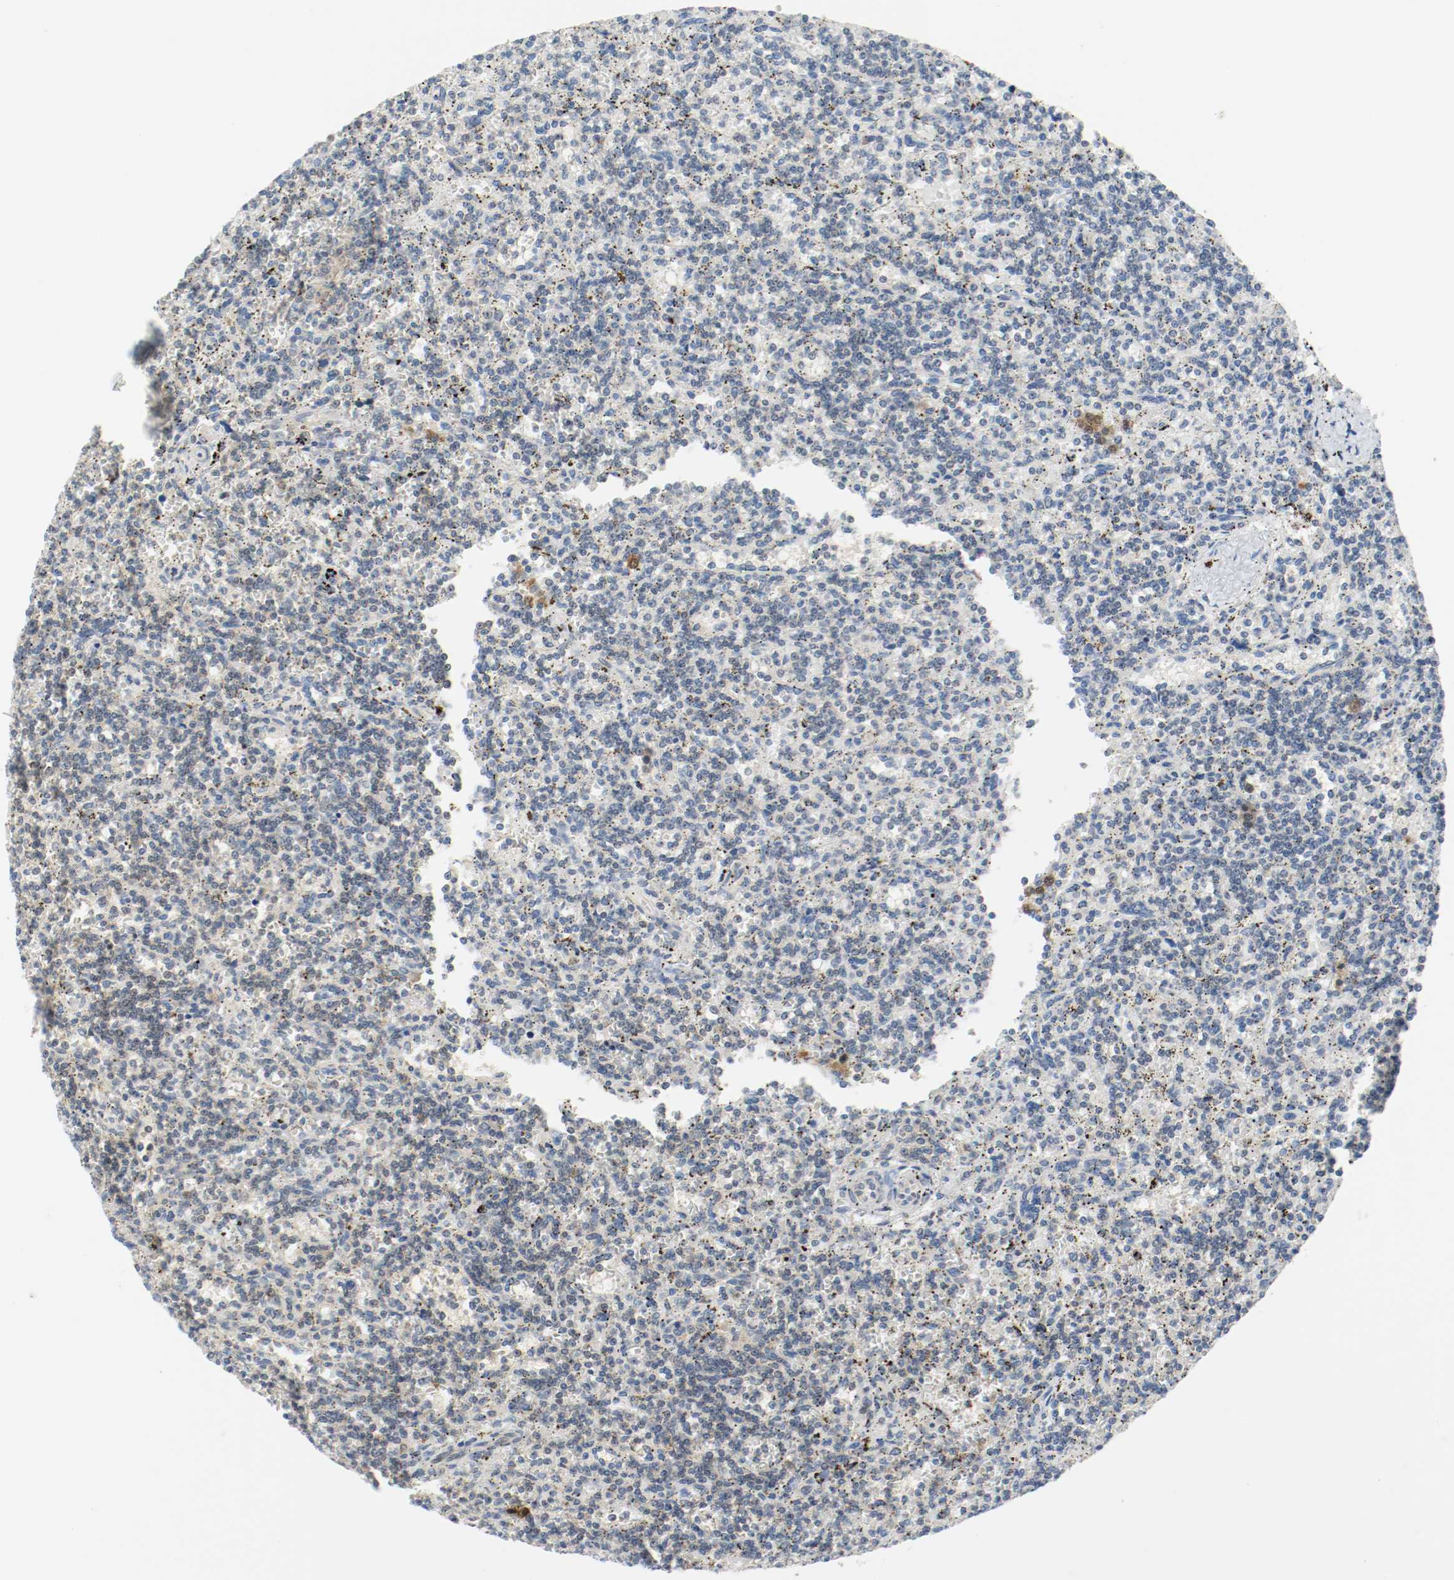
{"staining": {"intensity": "negative", "quantity": "none", "location": "none"}, "tissue": "lymphoma", "cell_type": "Tumor cells", "image_type": "cancer", "snomed": [{"axis": "morphology", "description": "Malignant lymphoma, non-Hodgkin's type, Low grade"}, {"axis": "topography", "description": "Spleen"}], "caption": "Immunohistochemical staining of malignant lymphoma, non-Hodgkin's type (low-grade) reveals no significant positivity in tumor cells. (DAB (3,3'-diaminobenzidine) IHC visualized using brightfield microscopy, high magnification).", "gene": "PPME1", "patient": {"sex": "male", "age": 73}}